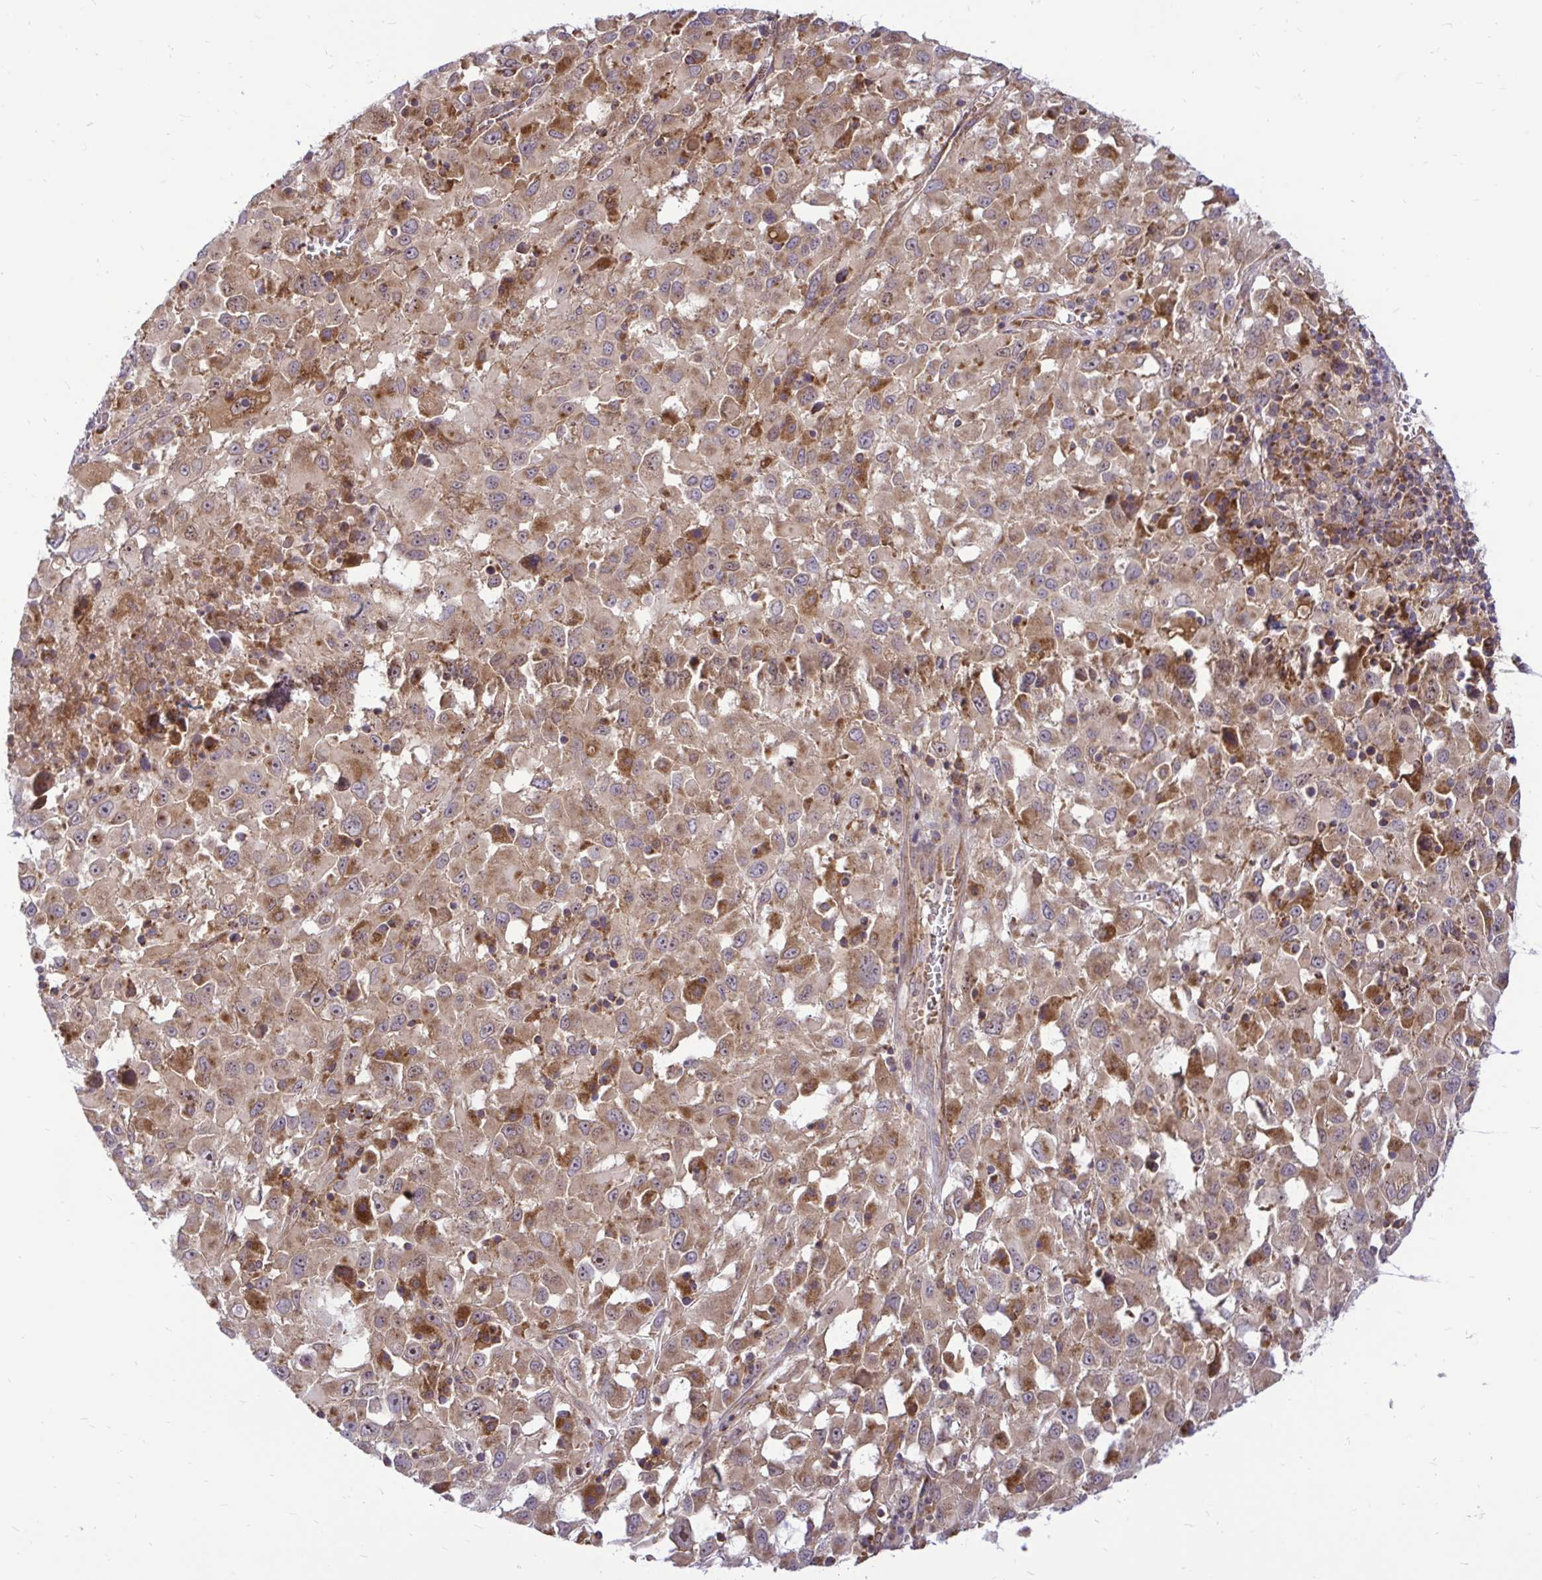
{"staining": {"intensity": "moderate", "quantity": ">75%", "location": "cytoplasmic/membranous,nuclear"}, "tissue": "melanoma", "cell_type": "Tumor cells", "image_type": "cancer", "snomed": [{"axis": "morphology", "description": "Malignant melanoma, Metastatic site"}, {"axis": "topography", "description": "Soft tissue"}], "caption": "Malignant melanoma (metastatic site) stained for a protein displays moderate cytoplasmic/membranous and nuclear positivity in tumor cells. The staining is performed using DAB brown chromogen to label protein expression. The nuclei are counter-stained blue using hematoxylin.", "gene": "VTI1B", "patient": {"sex": "male", "age": 50}}